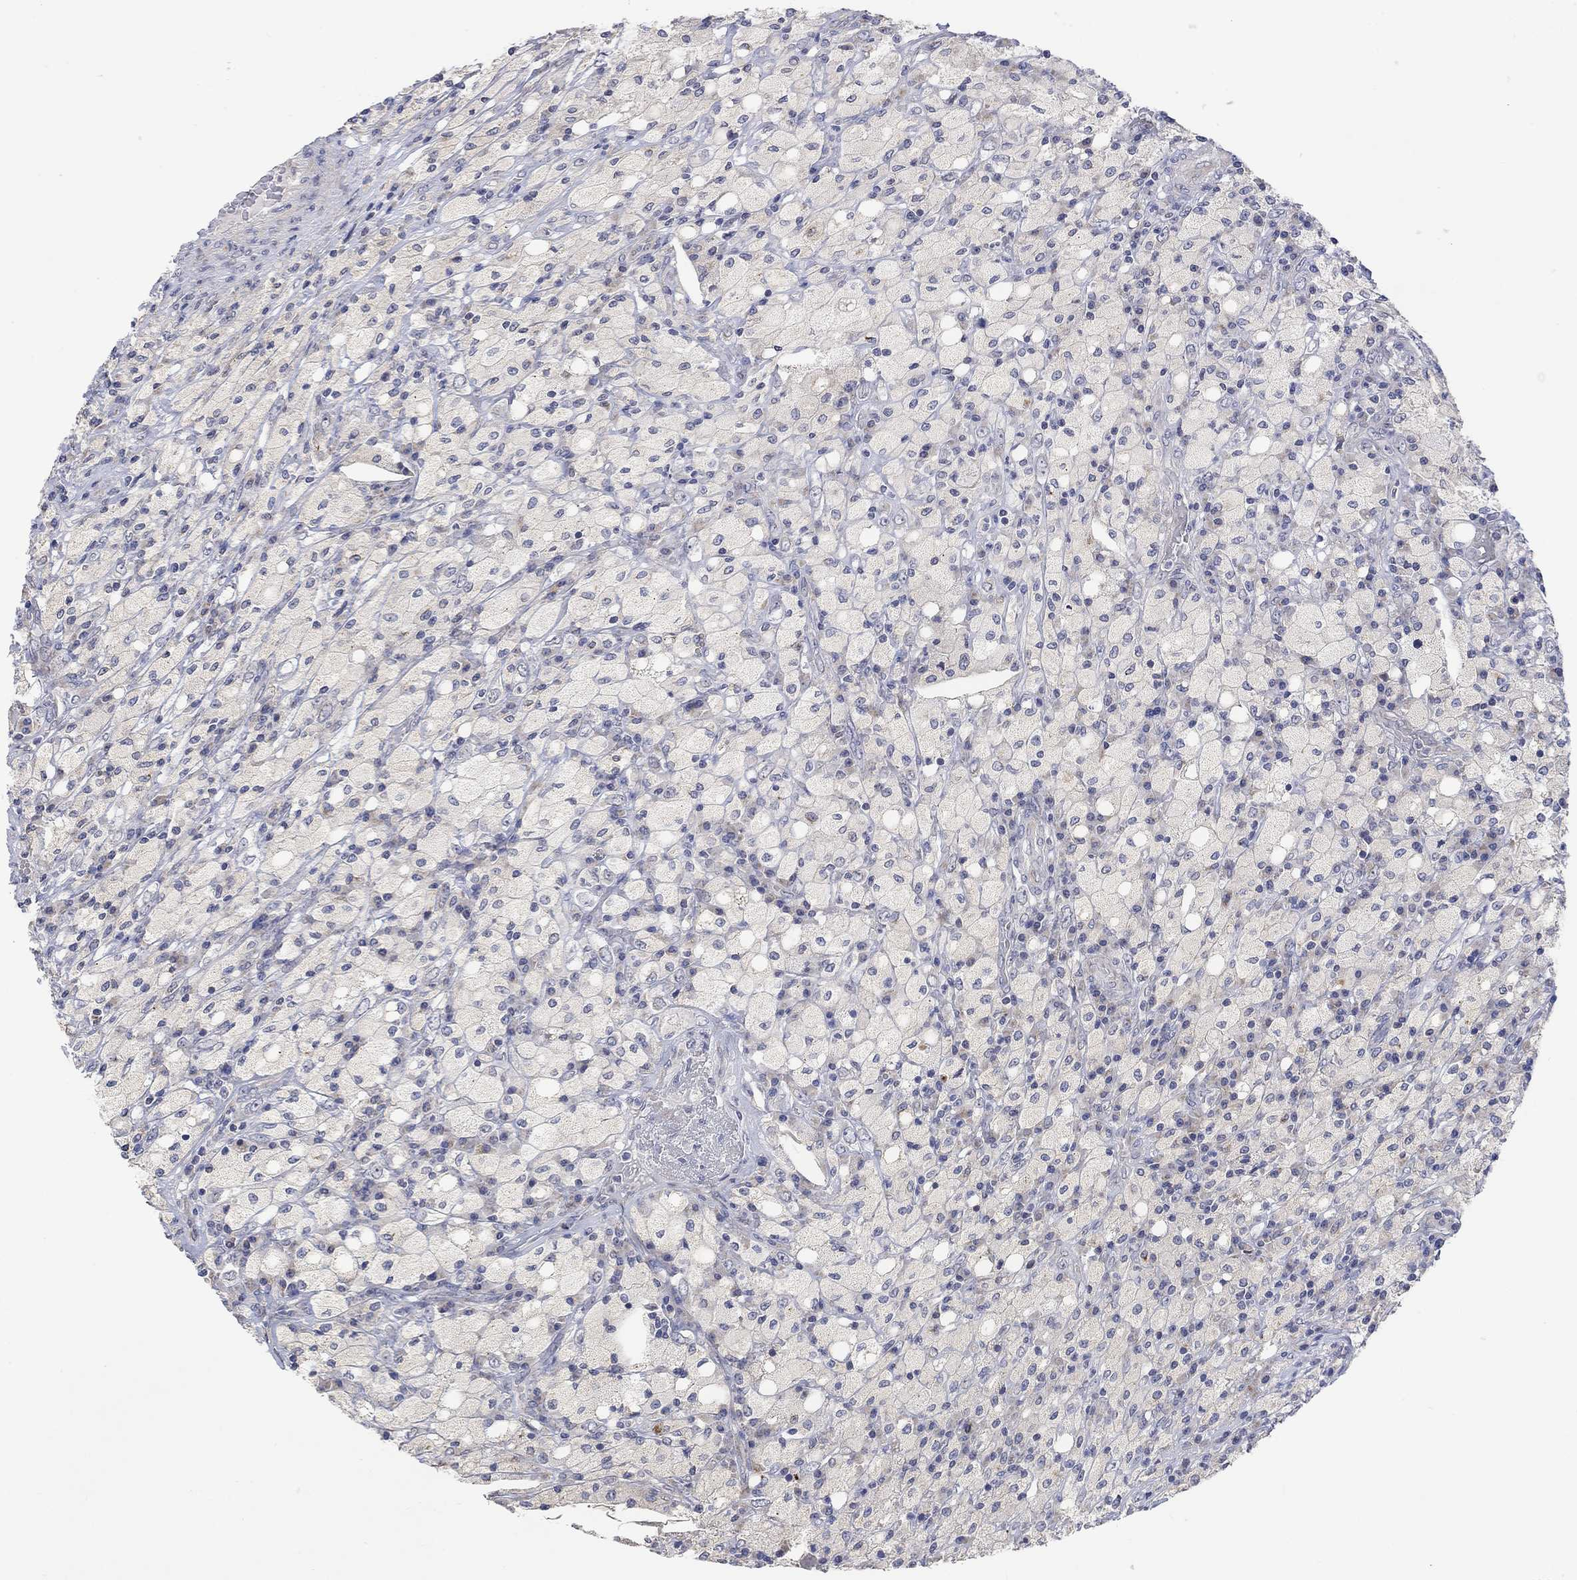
{"staining": {"intensity": "negative", "quantity": "none", "location": "none"}, "tissue": "testis cancer", "cell_type": "Tumor cells", "image_type": "cancer", "snomed": [{"axis": "morphology", "description": "Necrosis, NOS"}, {"axis": "morphology", "description": "Carcinoma, Embryonal, NOS"}, {"axis": "topography", "description": "Testis"}], "caption": "This is an IHC photomicrograph of human testis cancer (embryonal carcinoma). There is no expression in tumor cells.", "gene": "SLC48A1", "patient": {"sex": "male", "age": 19}}